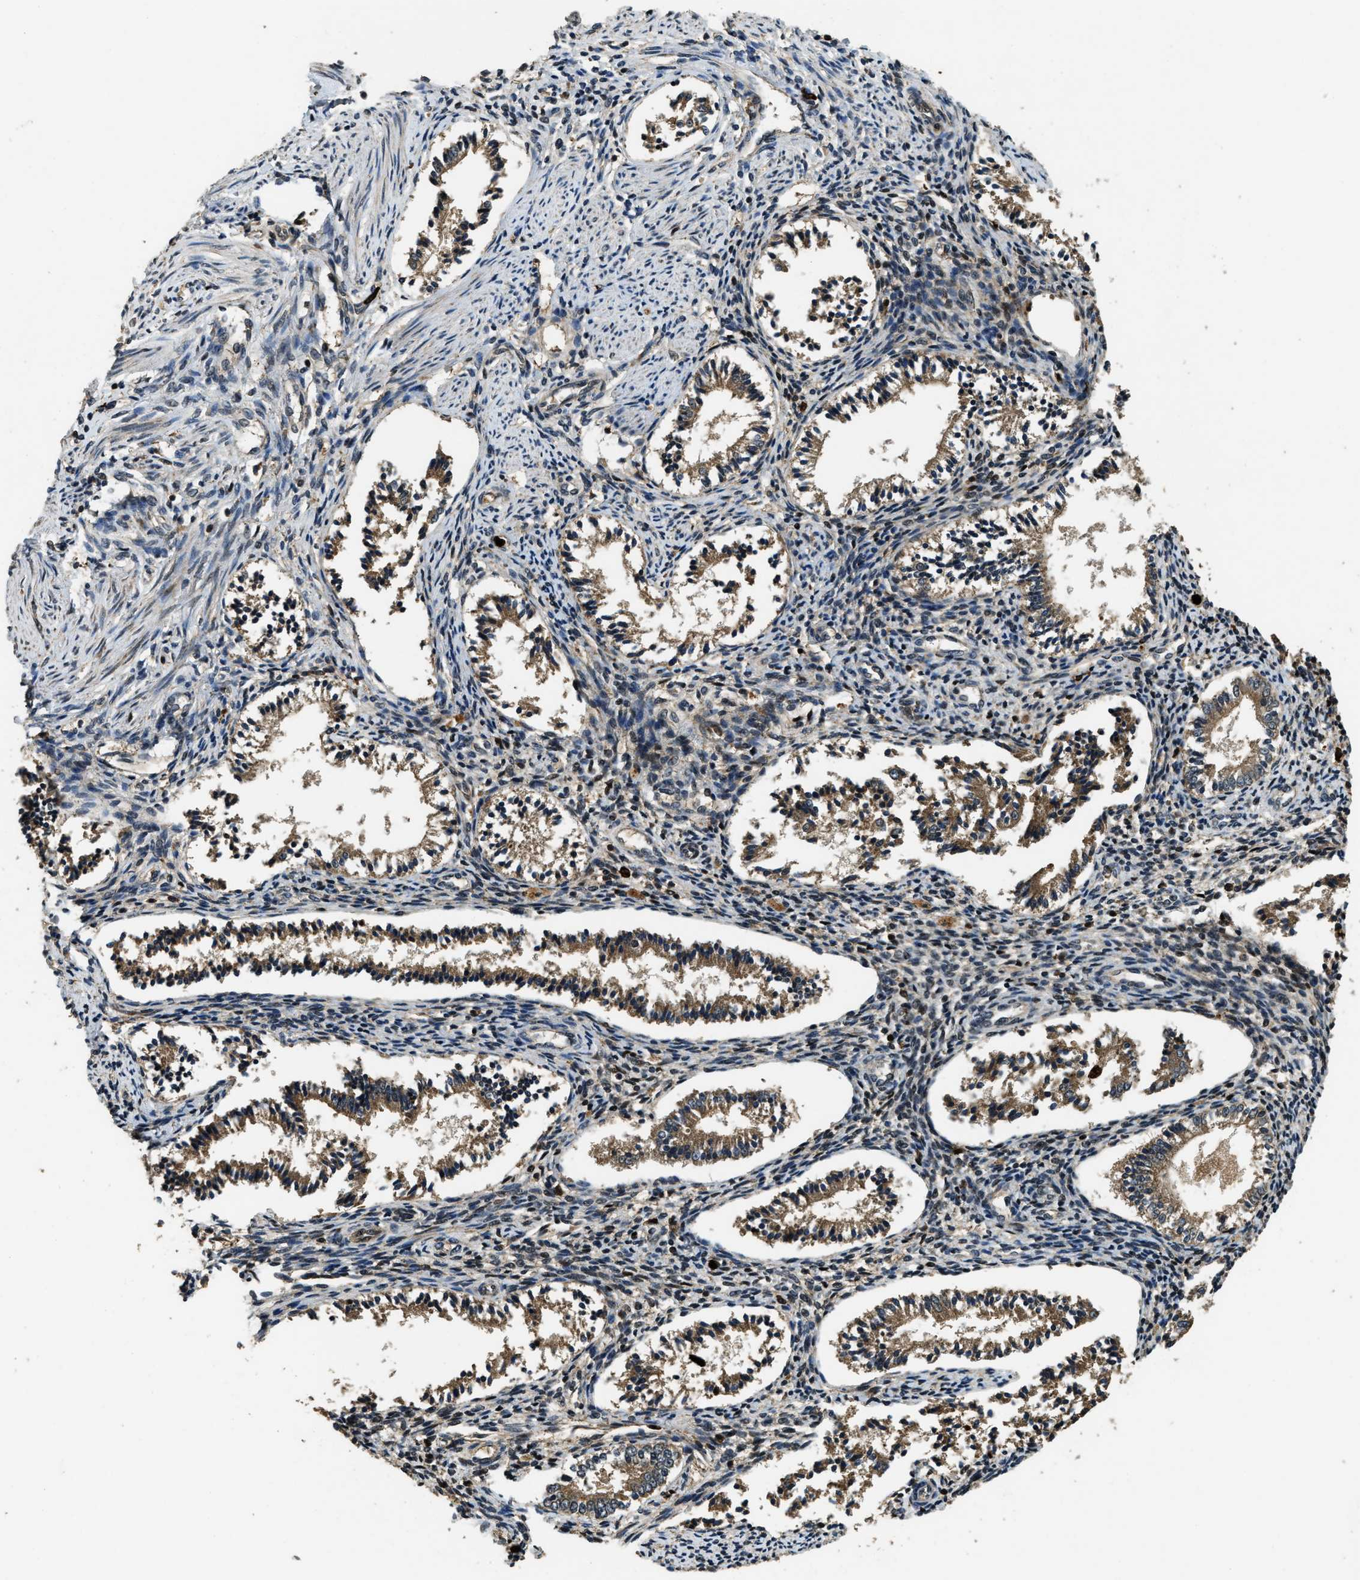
{"staining": {"intensity": "negative", "quantity": "none", "location": "none"}, "tissue": "endometrium", "cell_type": "Cells in endometrial stroma", "image_type": "normal", "snomed": [{"axis": "morphology", "description": "Normal tissue, NOS"}, {"axis": "topography", "description": "Endometrium"}], "caption": "Photomicrograph shows no significant protein staining in cells in endometrial stroma of normal endometrium. Nuclei are stained in blue.", "gene": "RNF141", "patient": {"sex": "female", "age": 42}}